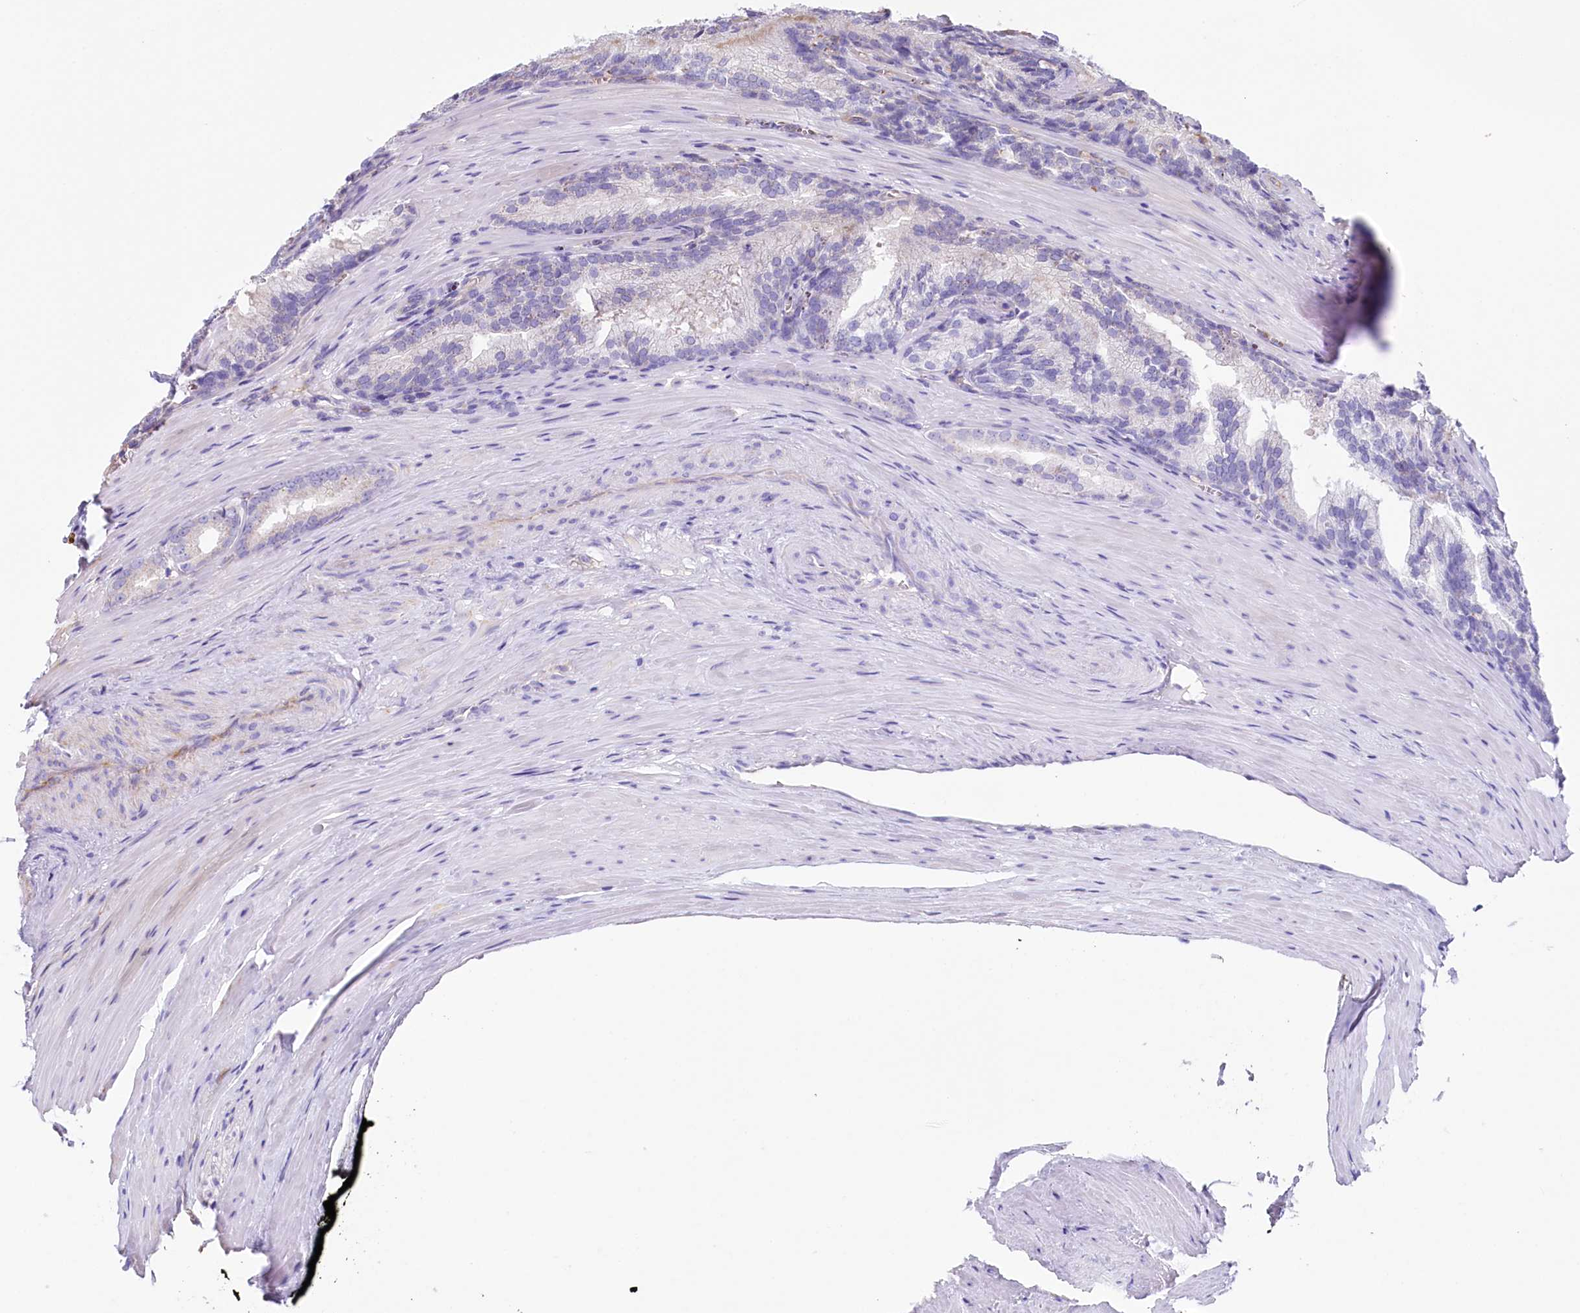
{"staining": {"intensity": "negative", "quantity": "none", "location": "none"}, "tissue": "prostate cancer", "cell_type": "Tumor cells", "image_type": "cancer", "snomed": [{"axis": "morphology", "description": "Adenocarcinoma, Low grade"}, {"axis": "topography", "description": "Prostate"}], "caption": "DAB immunohistochemical staining of prostate cancer demonstrates no significant expression in tumor cells.", "gene": "LMOD3", "patient": {"sex": "male", "age": 54}}